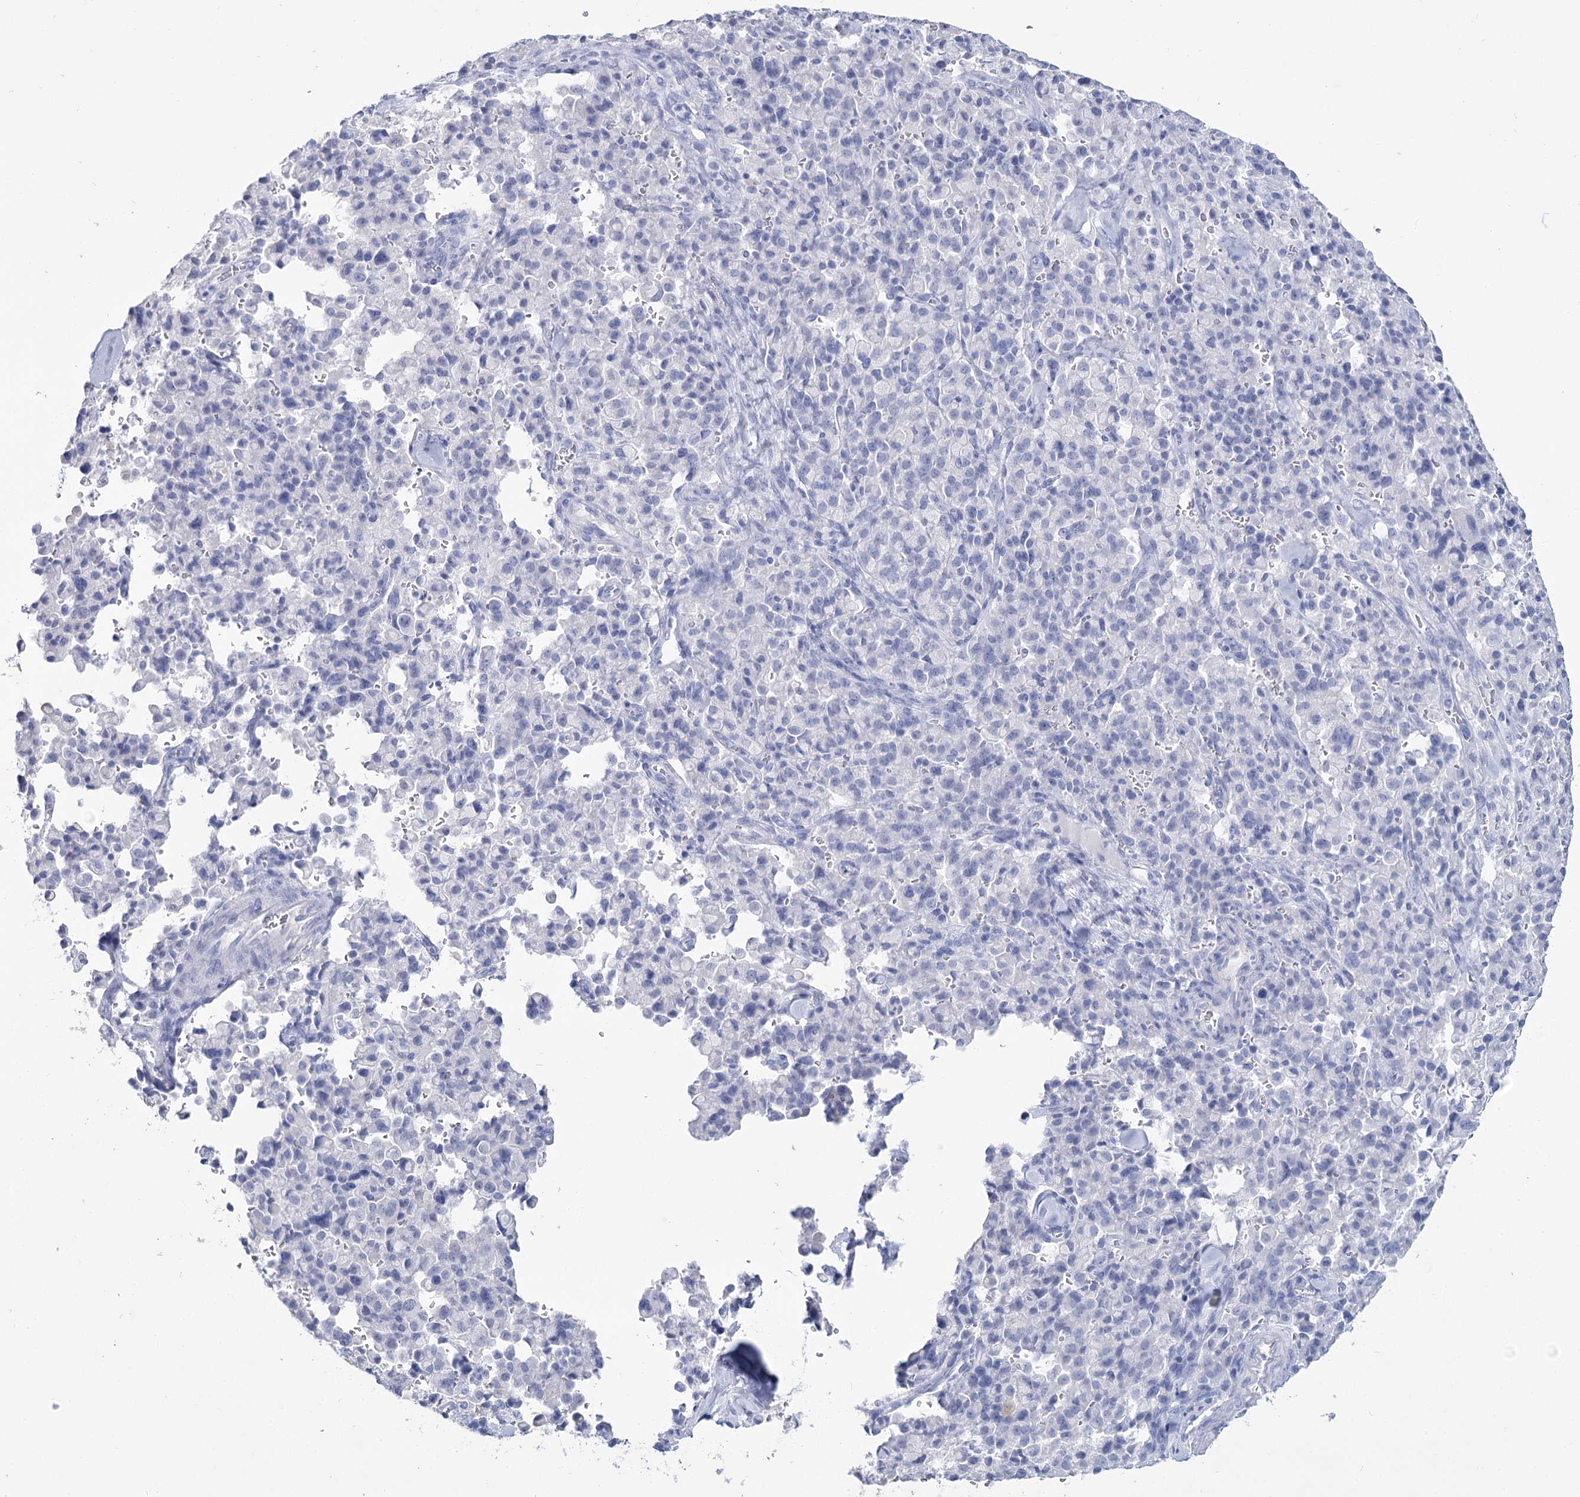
{"staining": {"intensity": "negative", "quantity": "none", "location": "none"}, "tissue": "pancreatic cancer", "cell_type": "Tumor cells", "image_type": "cancer", "snomed": [{"axis": "morphology", "description": "Adenocarcinoma, NOS"}, {"axis": "topography", "description": "Pancreas"}], "caption": "High magnification brightfield microscopy of adenocarcinoma (pancreatic) stained with DAB (brown) and counterstained with hematoxylin (blue): tumor cells show no significant staining.", "gene": "RNF186", "patient": {"sex": "male", "age": 65}}